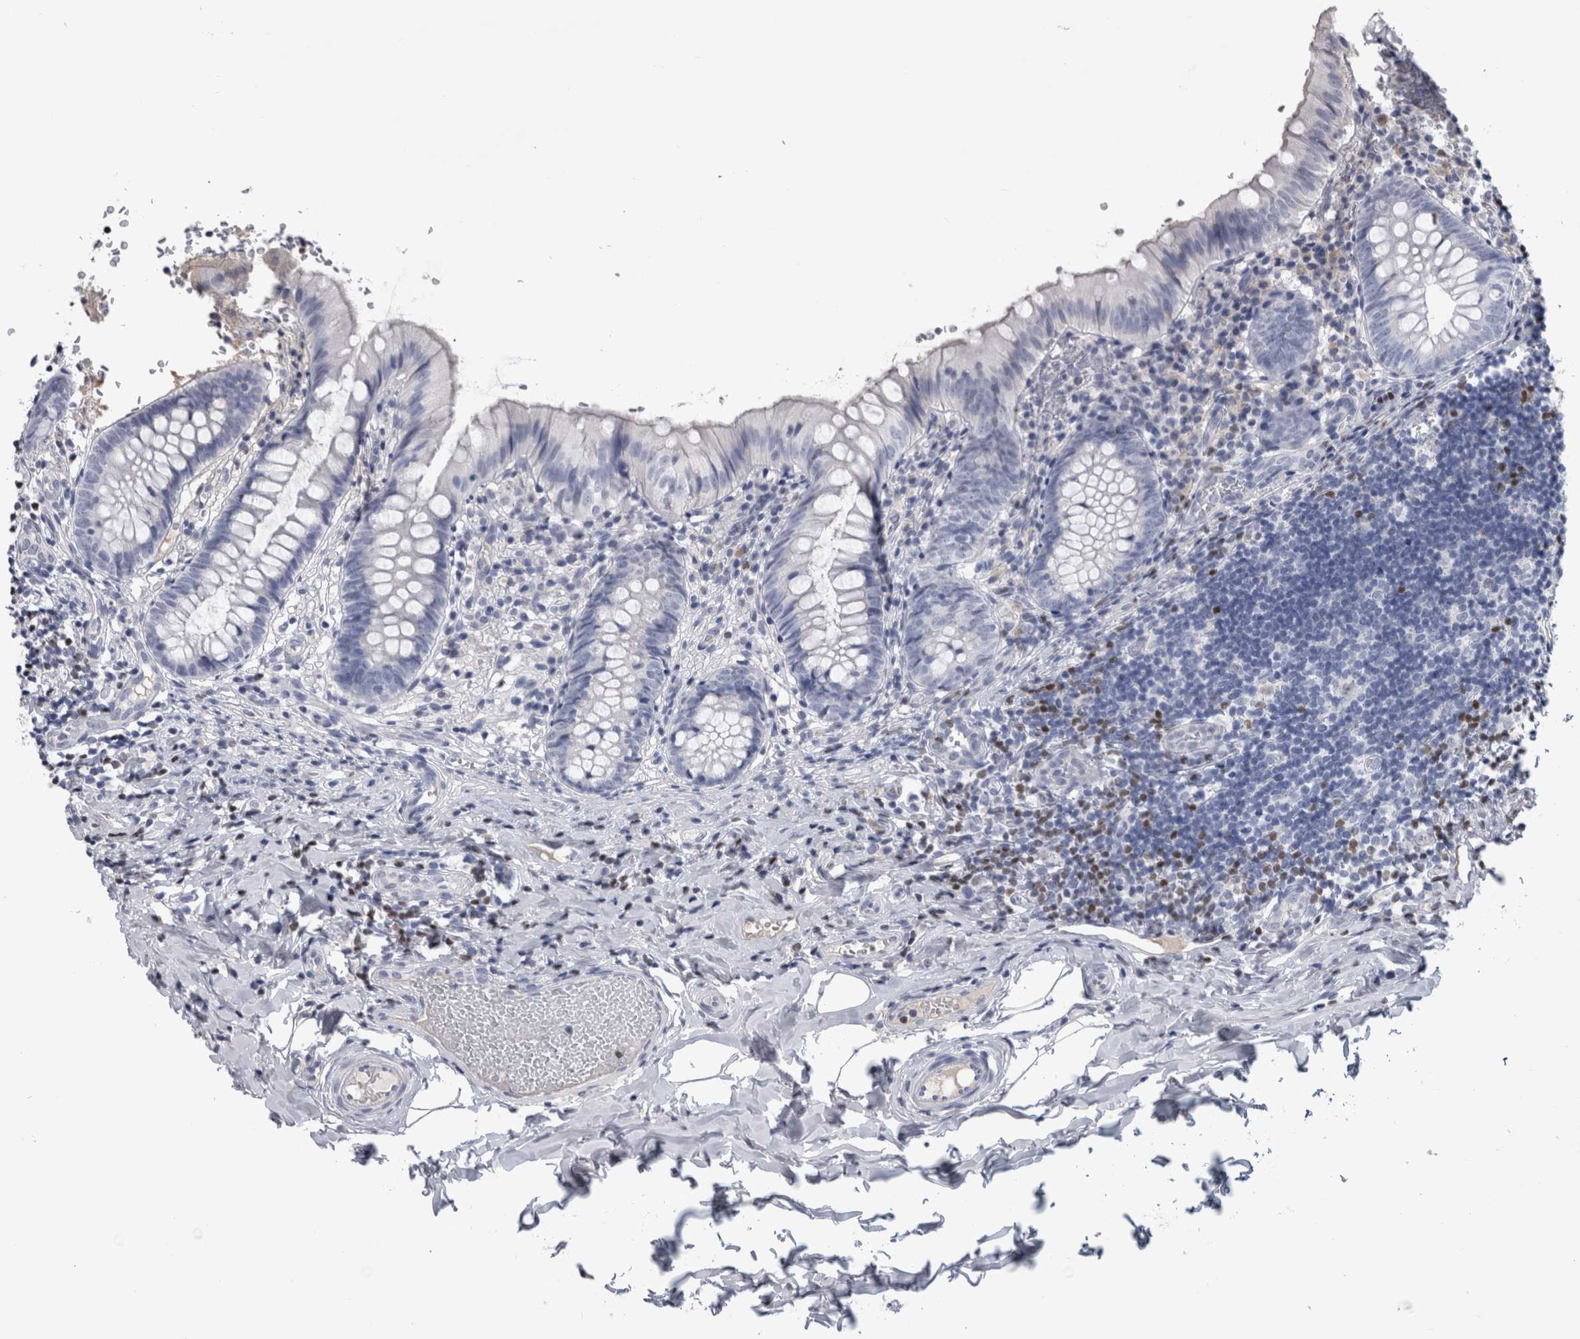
{"staining": {"intensity": "negative", "quantity": "none", "location": "none"}, "tissue": "appendix", "cell_type": "Glandular cells", "image_type": "normal", "snomed": [{"axis": "morphology", "description": "Normal tissue, NOS"}, {"axis": "topography", "description": "Appendix"}], "caption": "This is an IHC histopathology image of unremarkable human appendix. There is no expression in glandular cells.", "gene": "PAX5", "patient": {"sex": "male", "age": 8}}